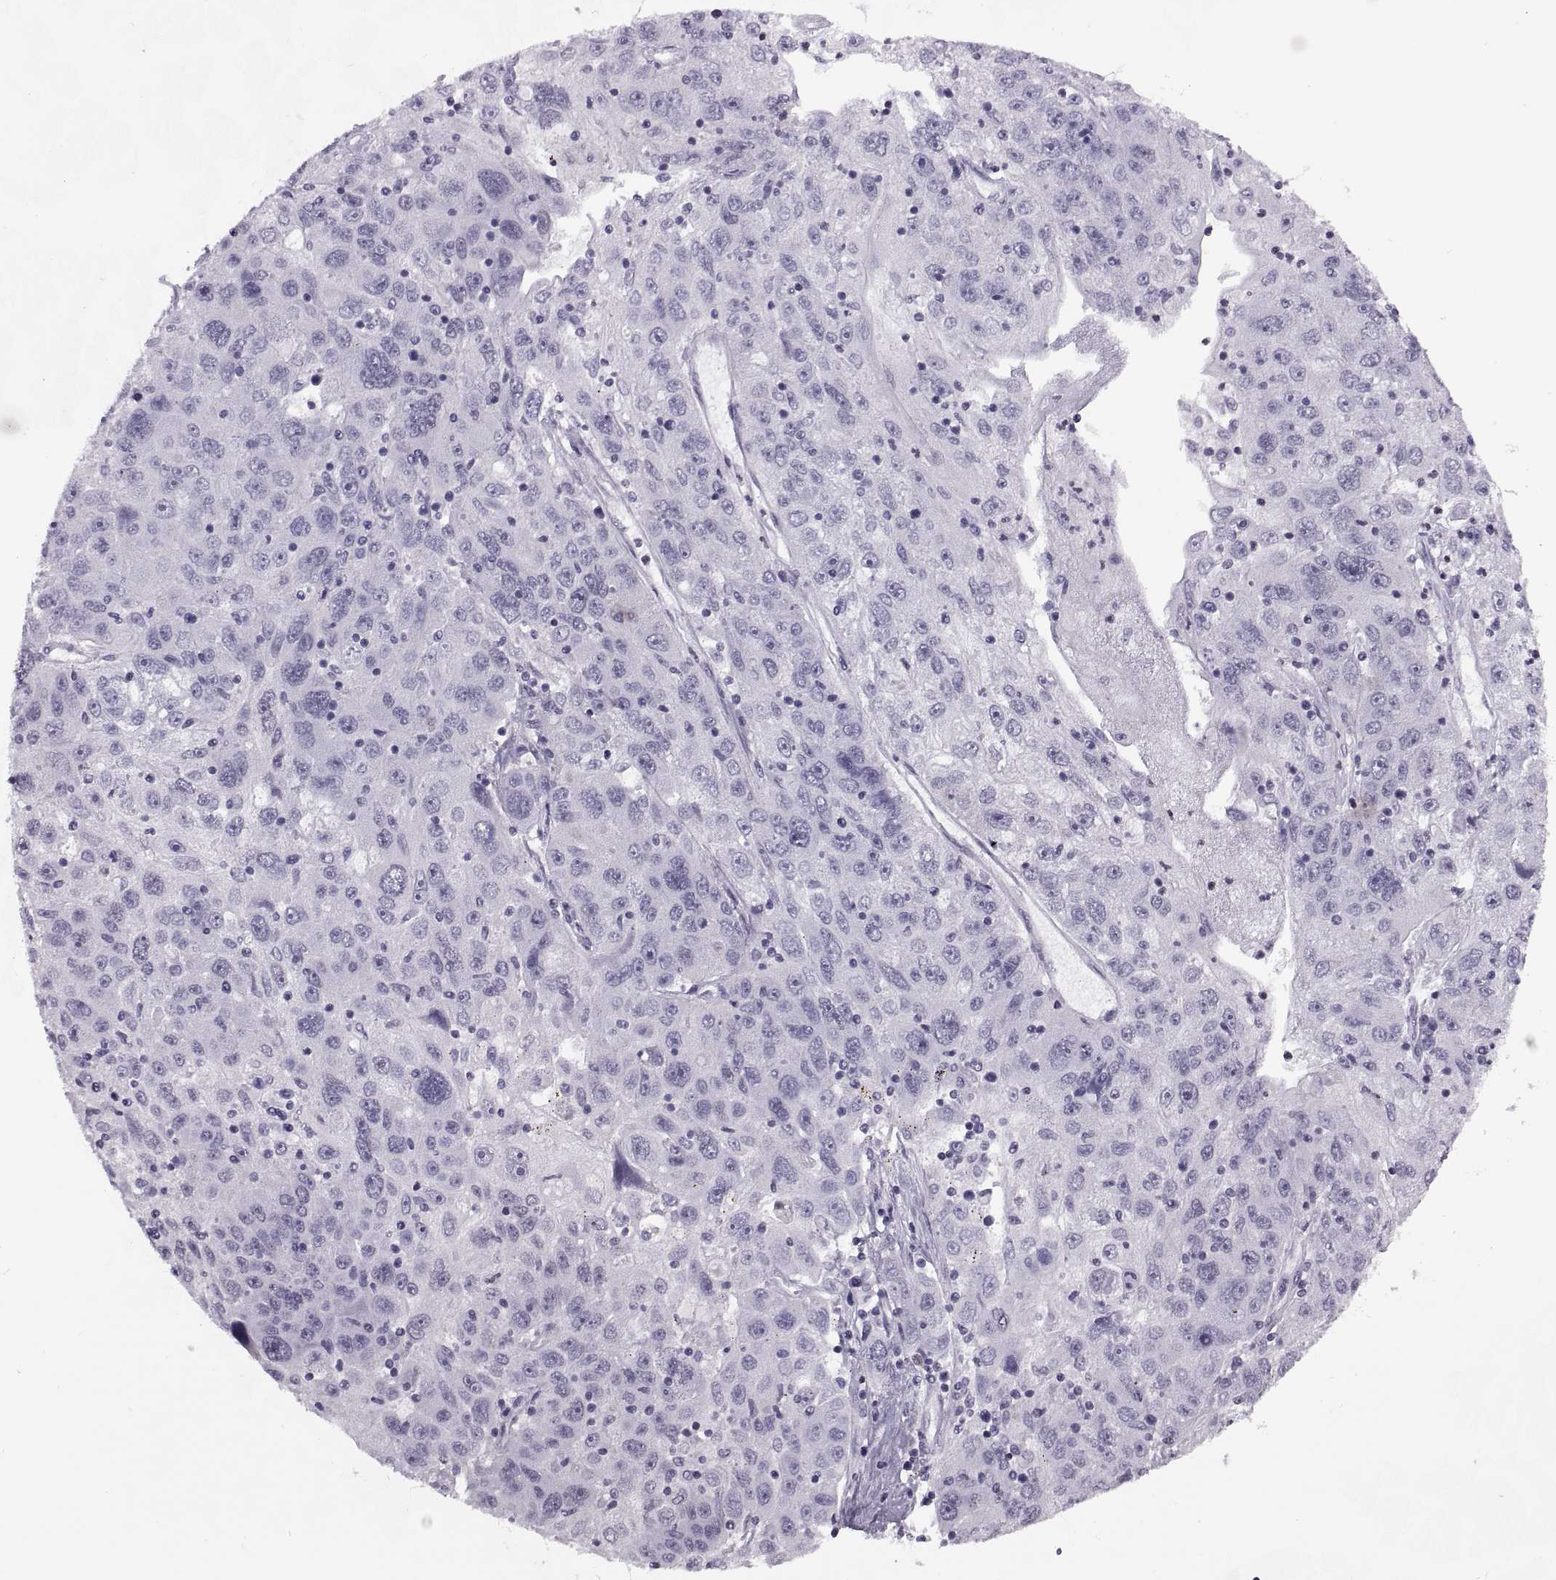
{"staining": {"intensity": "negative", "quantity": "none", "location": "none"}, "tissue": "stomach cancer", "cell_type": "Tumor cells", "image_type": "cancer", "snomed": [{"axis": "morphology", "description": "Adenocarcinoma, NOS"}, {"axis": "topography", "description": "Stomach"}], "caption": "Immunohistochemistry photomicrograph of neoplastic tissue: human adenocarcinoma (stomach) stained with DAB displays no significant protein staining in tumor cells.", "gene": "H1-8", "patient": {"sex": "male", "age": 56}}